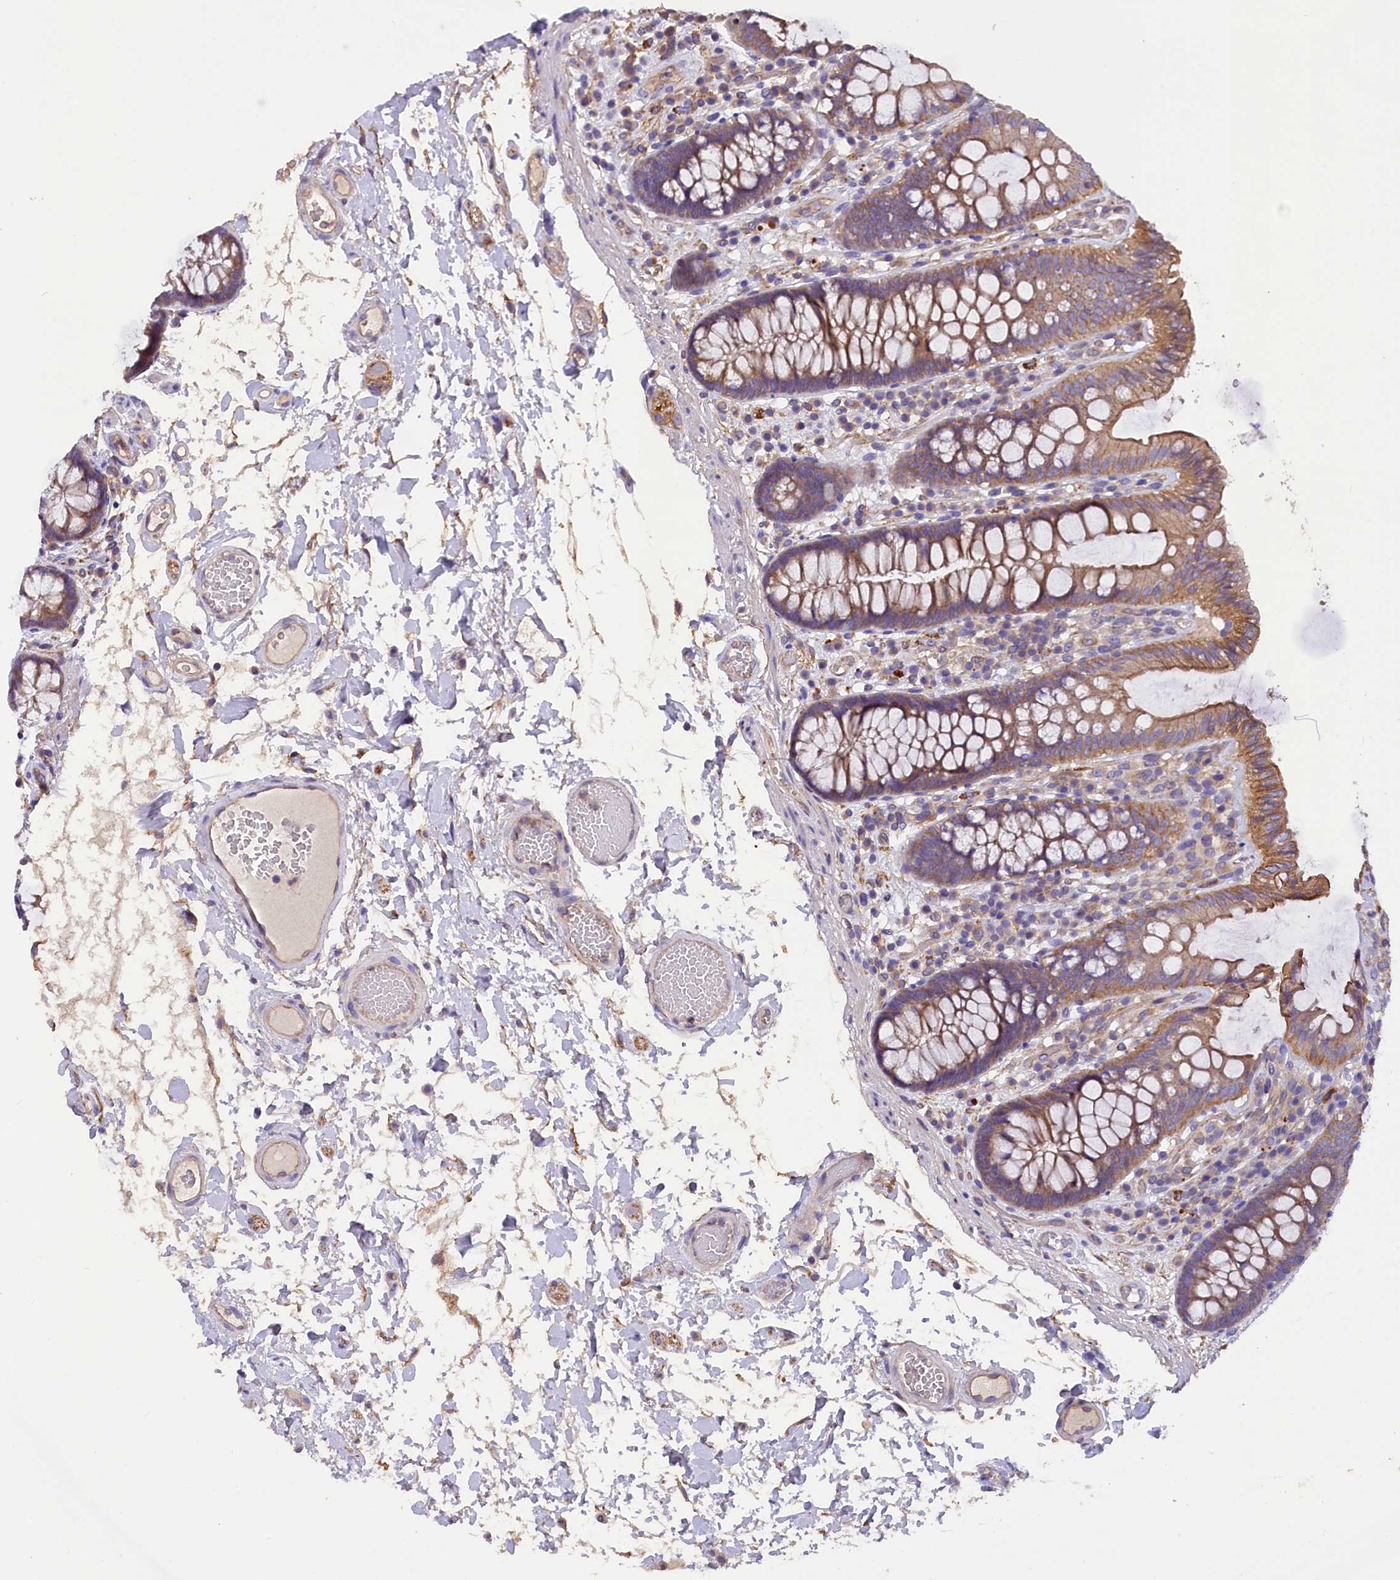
{"staining": {"intensity": "negative", "quantity": "none", "location": "none"}, "tissue": "colon", "cell_type": "Endothelial cells", "image_type": "normal", "snomed": [{"axis": "morphology", "description": "Normal tissue, NOS"}, {"axis": "topography", "description": "Colon"}], "caption": "A high-resolution micrograph shows immunohistochemistry staining of unremarkable colon, which demonstrates no significant positivity in endothelial cells.", "gene": "ERMARD", "patient": {"sex": "male", "age": 84}}